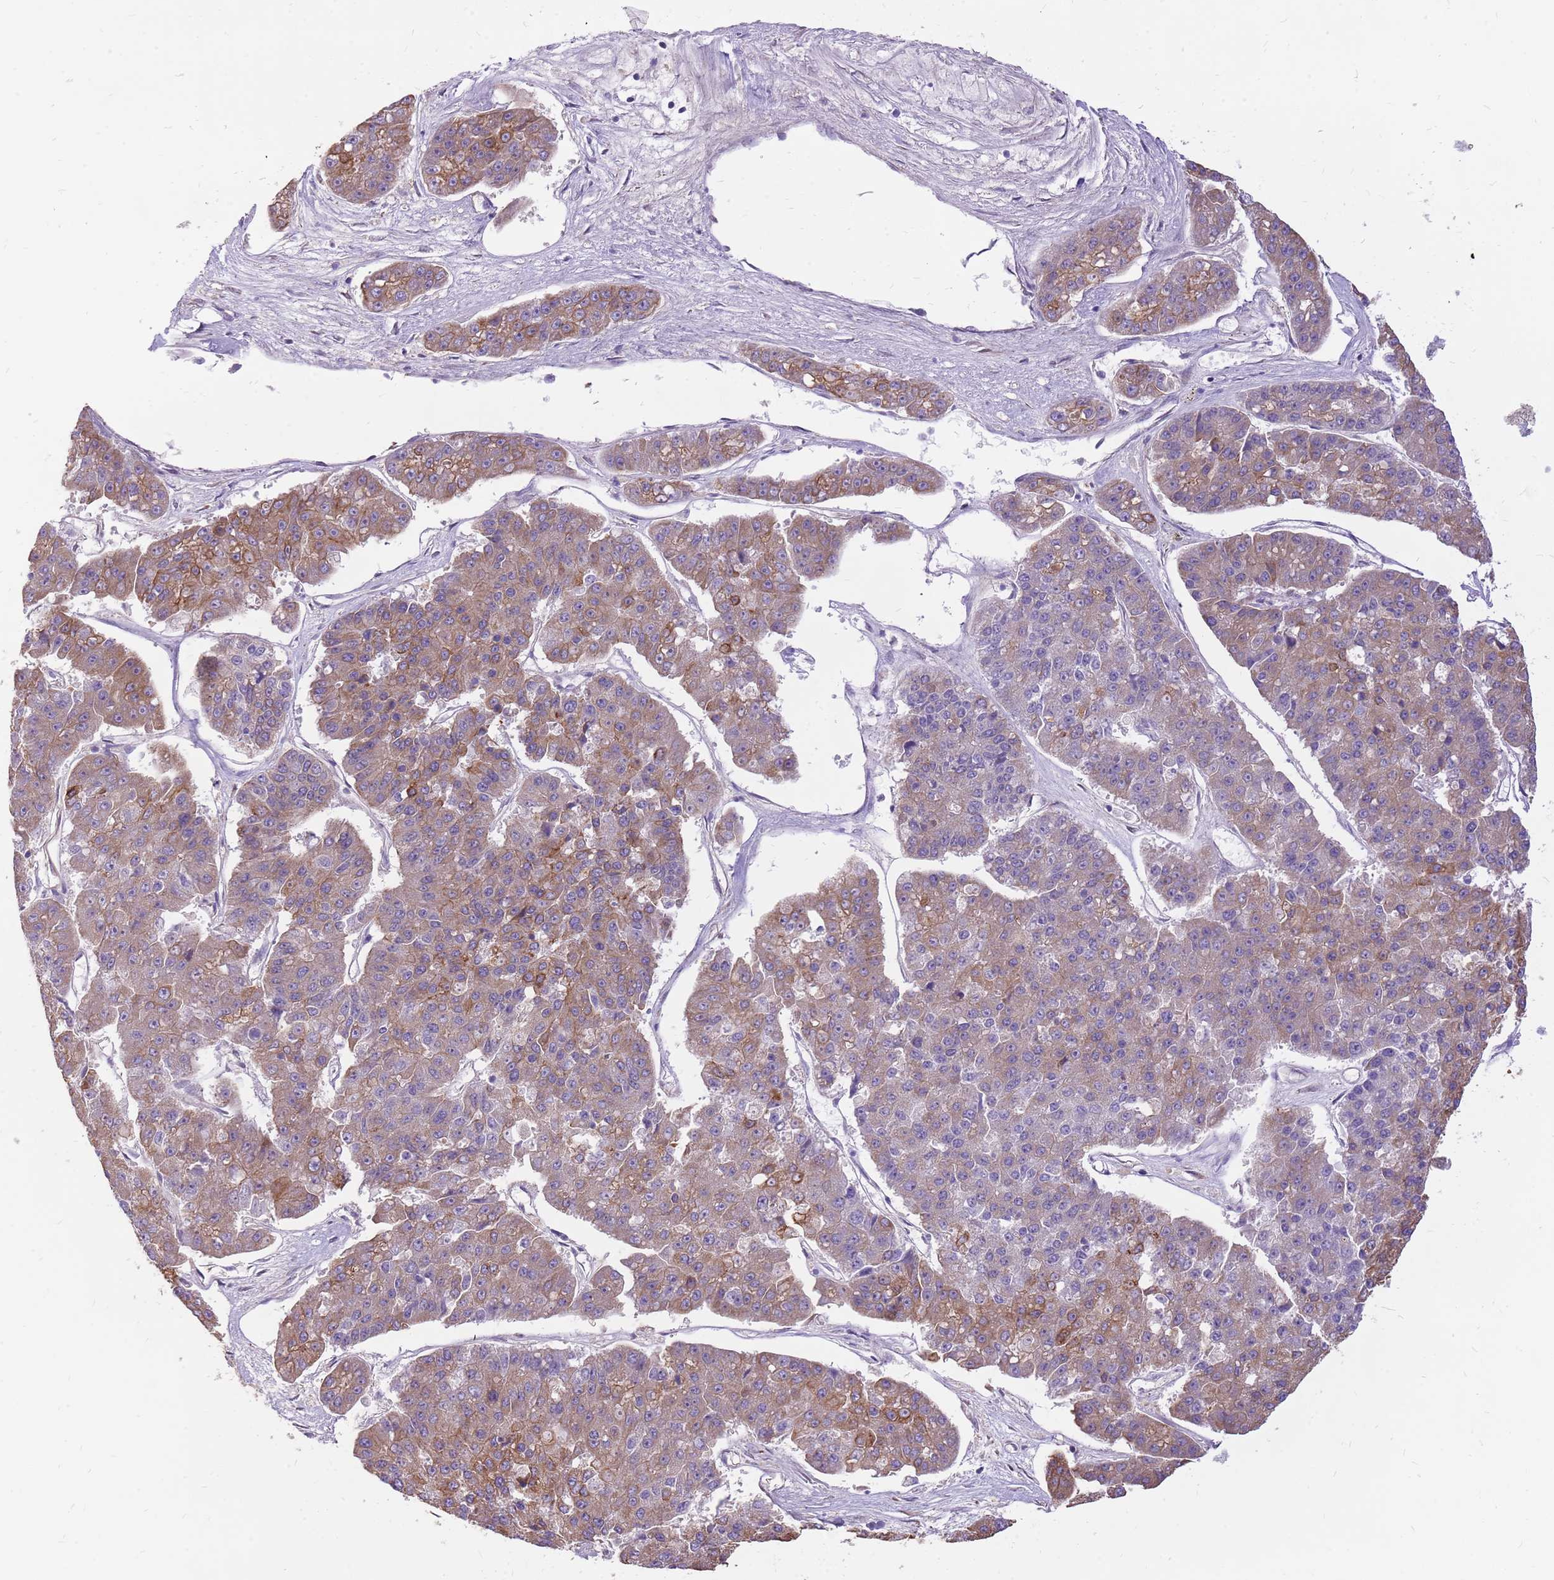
{"staining": {"intensity": "moderate", "quantity": "25%-75%", "location": "cytoplasmic/membranous"}, "tissue": "pancreatic cancer", "cell_type": "Tumor cells", "image_type": "cancer", "snomed": [{"axis": "morphology", "description": "Adenocarcinoma, NOS"}, {"axis": "topography", "description": "Pancreas"}], "caption": "Pancreatic adenocarcinoma stained with a protein marker reveals moderate staining in tumor cells.", "gene": "WASHC4", "patient": {"sex": "male", "age": 50}}